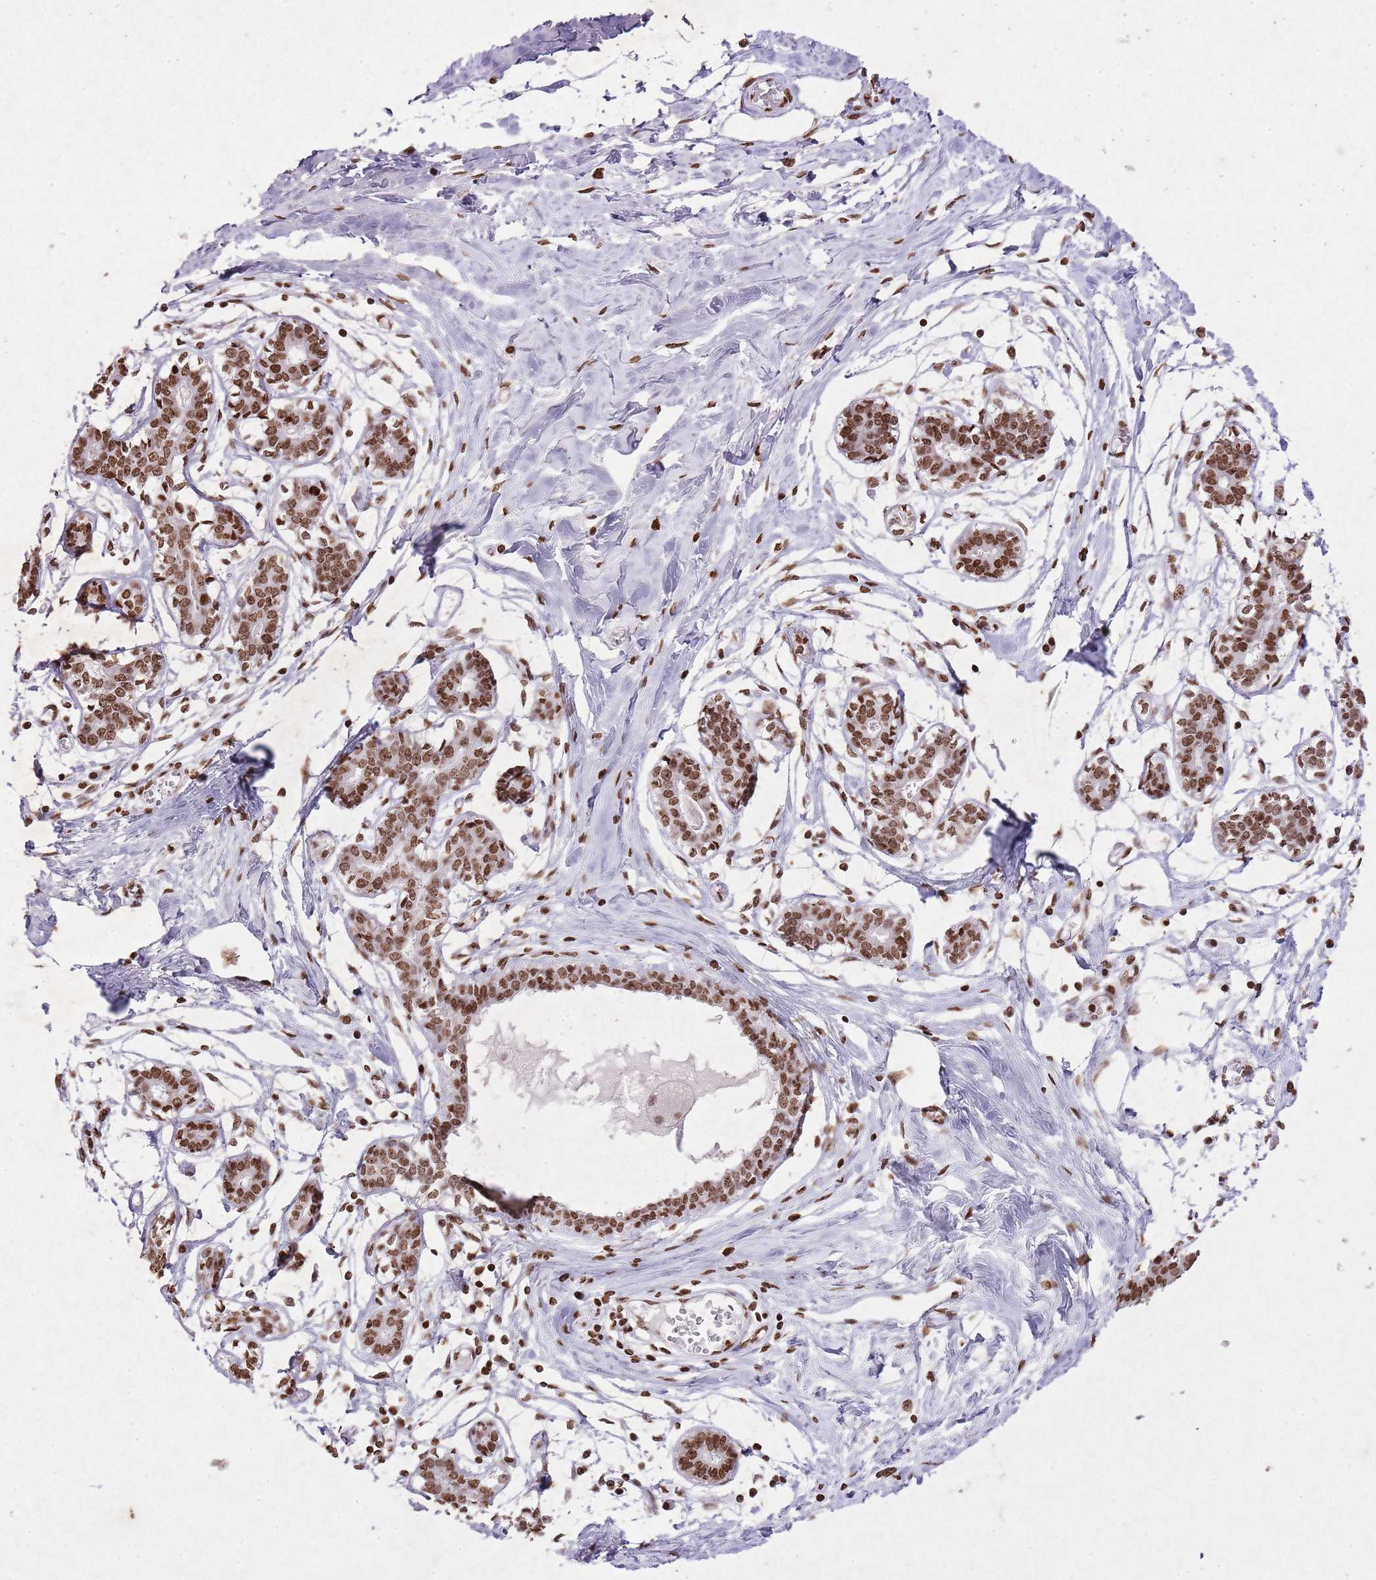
{"staining": {"intensity": "negative", "quantity": "none", "location": "none"}, "tissue": "breast", "cell_type": "Adipocytes", "image_type": "normal", "snomed": [{"axis": "morphology", "description": "Normal tissue, NOS"}, {"axis": "topography", "description": "Breast"}], "caption": "This is an IHC histopathology image of unremarkable human breast. There is no expression in adipocytes.", "gene": "BMAL1", "patient": {"sex": "female", "age": 27}}